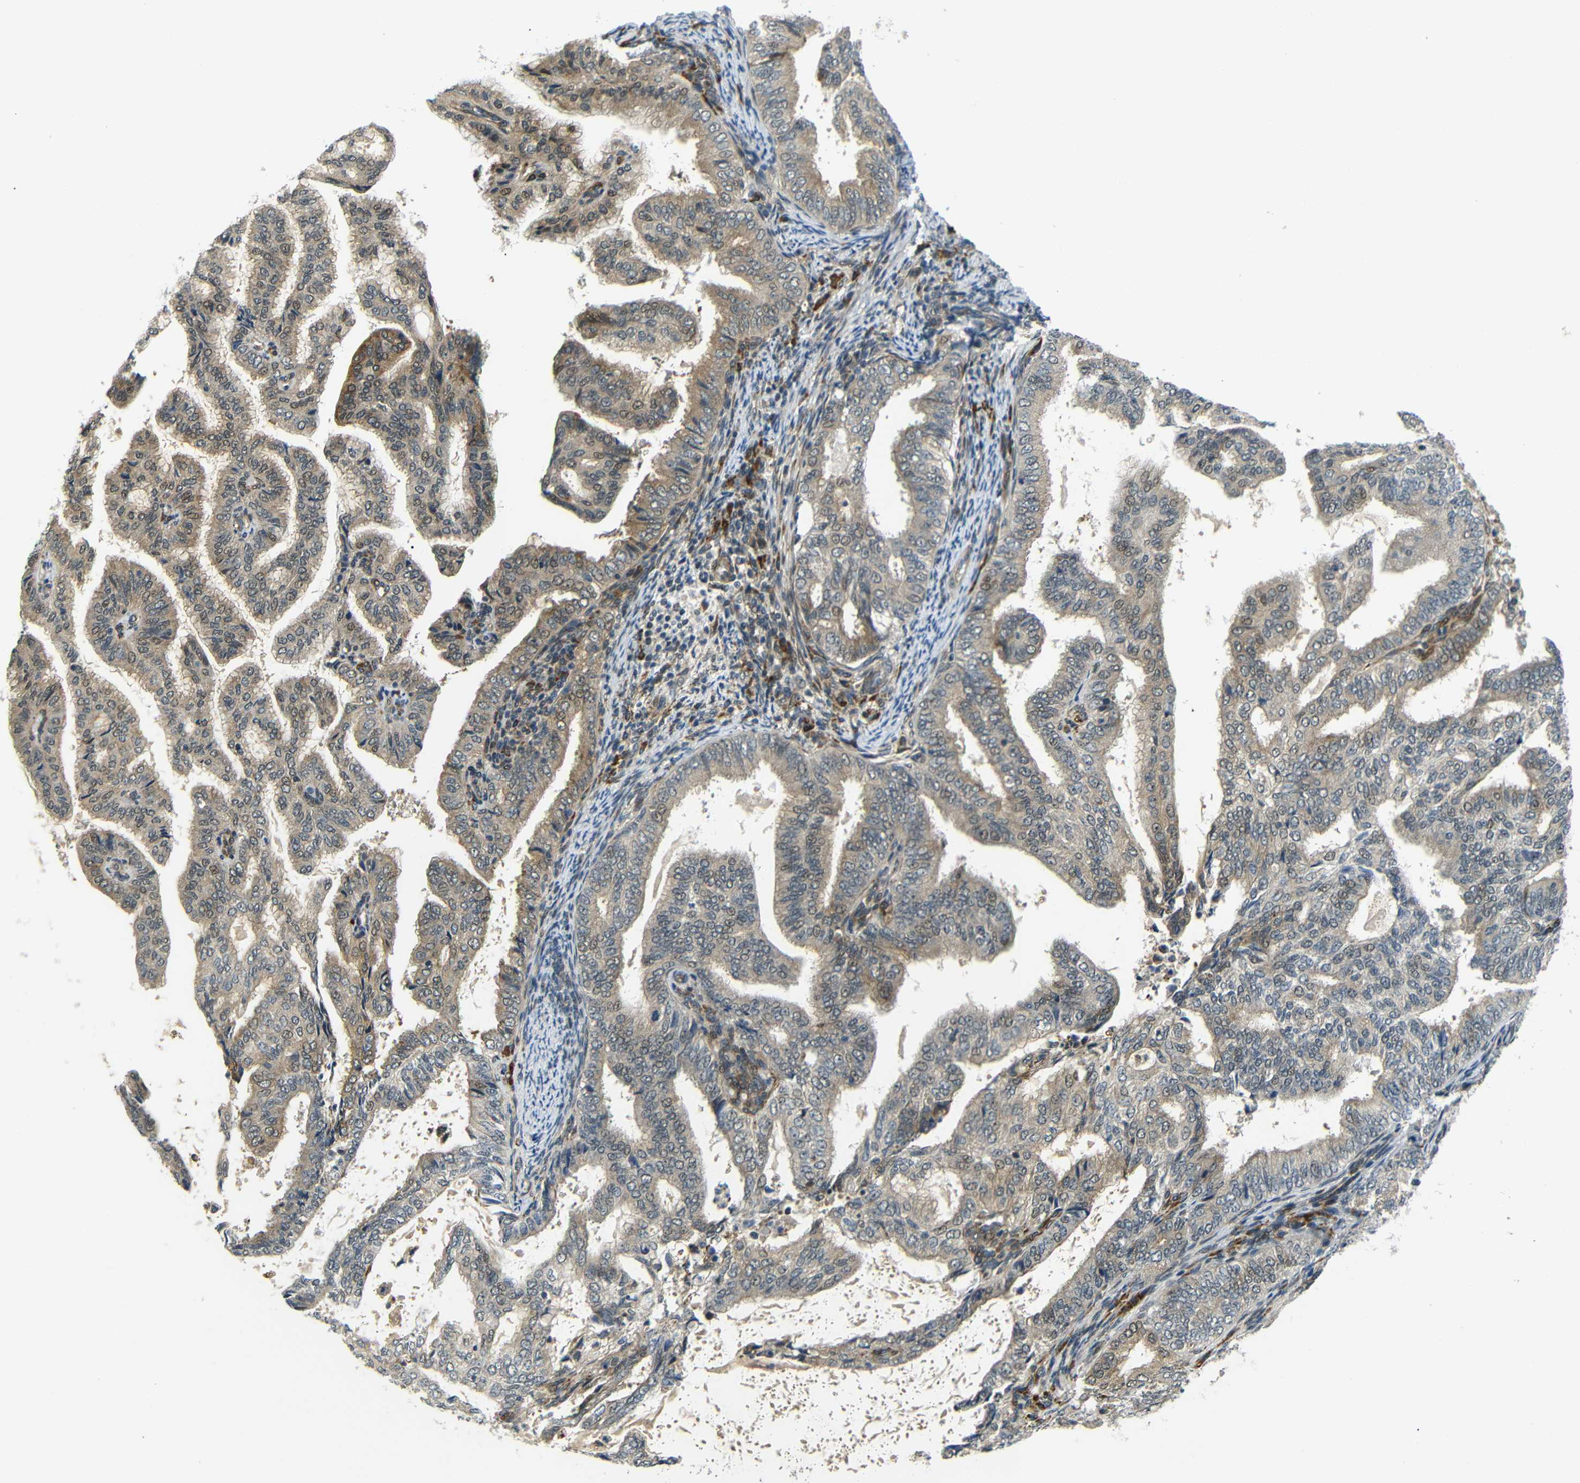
{"staining": {"intensity": "moderate", "quantity": "25%-75%", "location": "cytoplasmic/membranous,nuclear"}, "tissue": "endometrial cancer", "cell_type": "Tumor cells", "image_type": "cancer", "snomed": [{"axis": "morphology", "description": "Adenocarcinoma, NOS"}, {"axis": "topography", "description": "Endometrium"}], "caption": "Immunohistochemical staining of endometrial cancer demonstrates medium levels of moderate cytoplasmic/membranous and nuclear protein staining in approximately 25%-75% of tumor cells.", "gene": "SYDE1", "patient": {"sex": "female", "age": 58}}